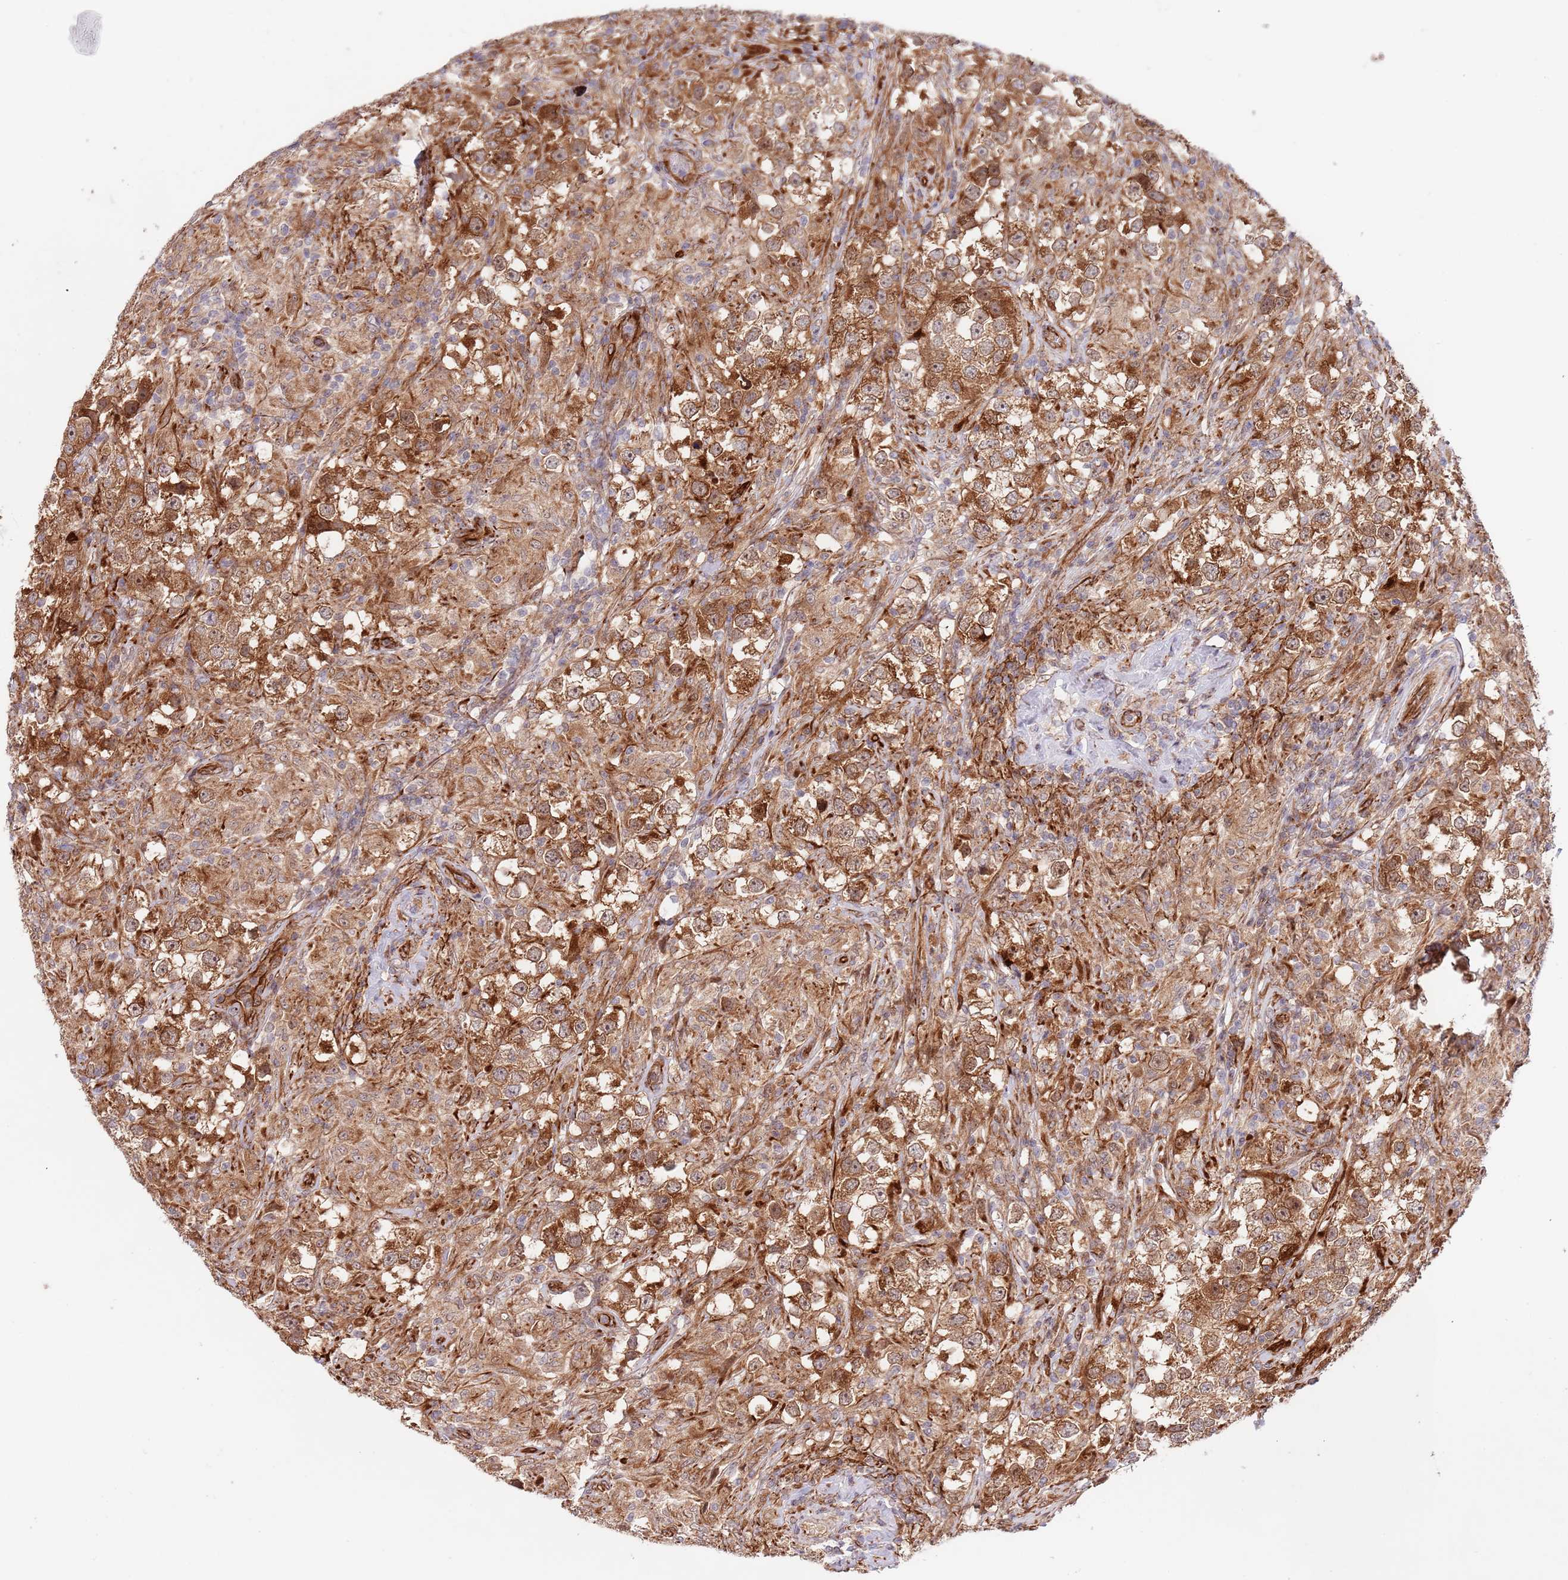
{"staining": {"intensity": "moderate", "quantity": ">75%", "location": "cytoplasmic/membranous"}, "tissue": "testis cancer", "cell_type": "Tumor cells", "image_type": "cancer", "snomed": [{"axis": "morphology", "description": "Seminoma, NOS"}, {"axis": "topography", "description": "Testis"}], "caption": "Protein staining exhibits moderate cytoplasmic/membranous positivity in about >75% of tumor cells in testis seminoma. Immunohistochemistry (ihc) stains the protein in brown and the nuclei are stained blue.", "gene": "NEK3", "patient": {"sex": "male", "age": 46}}